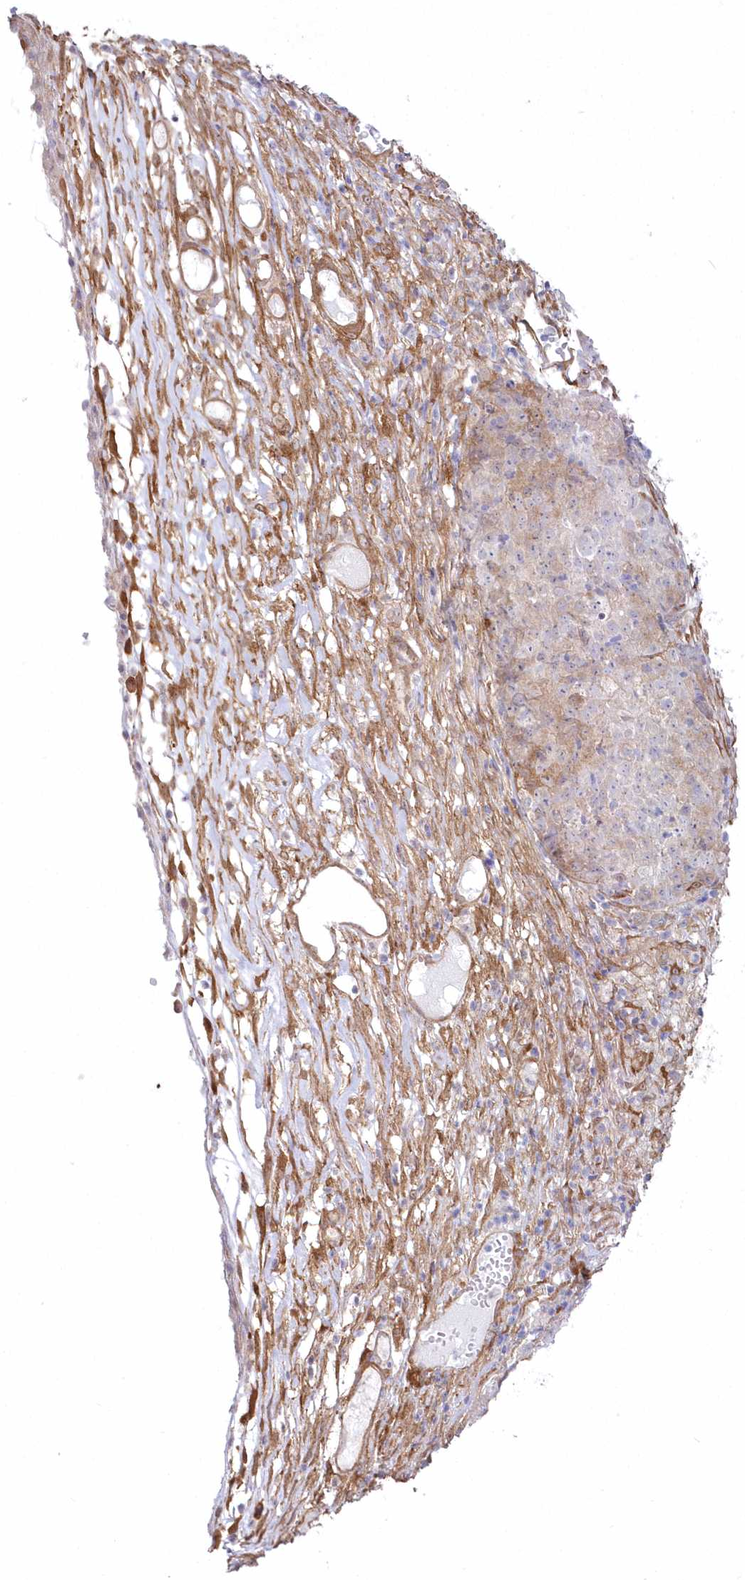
{"staining": {"intensity": "weak", "quantity": "<25%", "location": "cytoplasmic/membranous"}, "tissue": "ovarian cancer", "cell_type": "Tumor cells", "image_type": "cancer", "snomed": [{"axis": "morphology", "description": "Carcinoma, endometroid"}, {"axis": "topography", "description": "Ovary"}], "caption": "Tumor cells are negative for protein expression in human ovarian endometroid carcinoma. (Brightfield microscopy of DAB (3,3'-diaminobenzidine) immunohistochemistry (IHC) at high magnification).", "gene": "SH3PXD2B", "patient": {"sex": "female", "age": 42}}